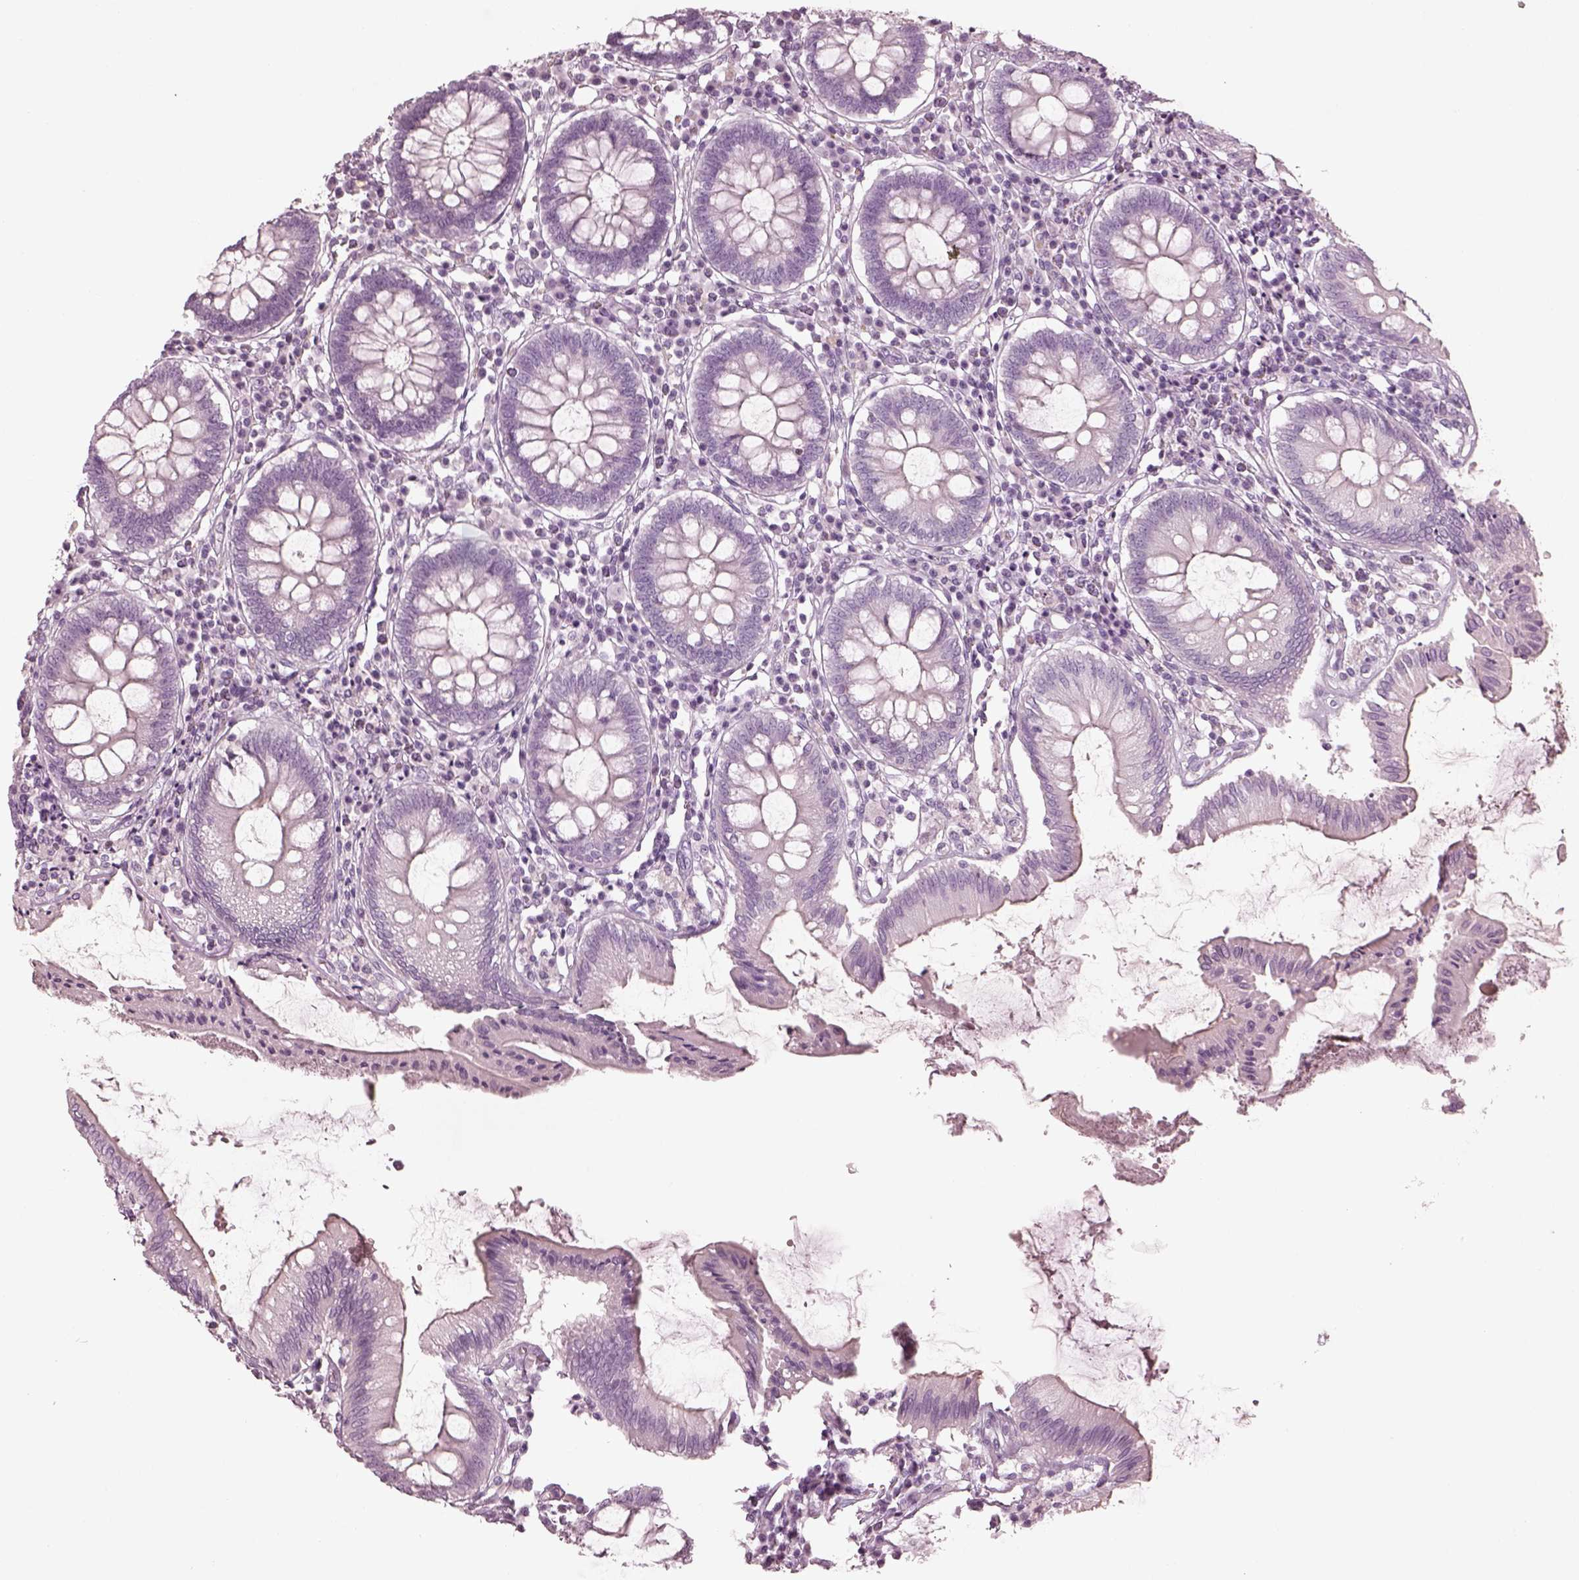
{"staining": {"intensity": "negative", "quantity": "none", "location": "none"}, "tissue": "colon", "cell_type": "Endothelial cells", "image_type": "normal", "snomed": [{"axis": "morphology", "description": "Normal tissue, NOS"}, {"axis": "morphology", "description": "Adenocarcinoma, NOS"}, {"axis": "topography", "description": "Colon"}], "caption": "A high-resolution micrograph shows immunohistochemistry staining of unremarkable colon, which exhibits no significant expression in endothelial cells.", "gene": "ENSG00000289258", "patient": {"sex": "male", "age": 83}}